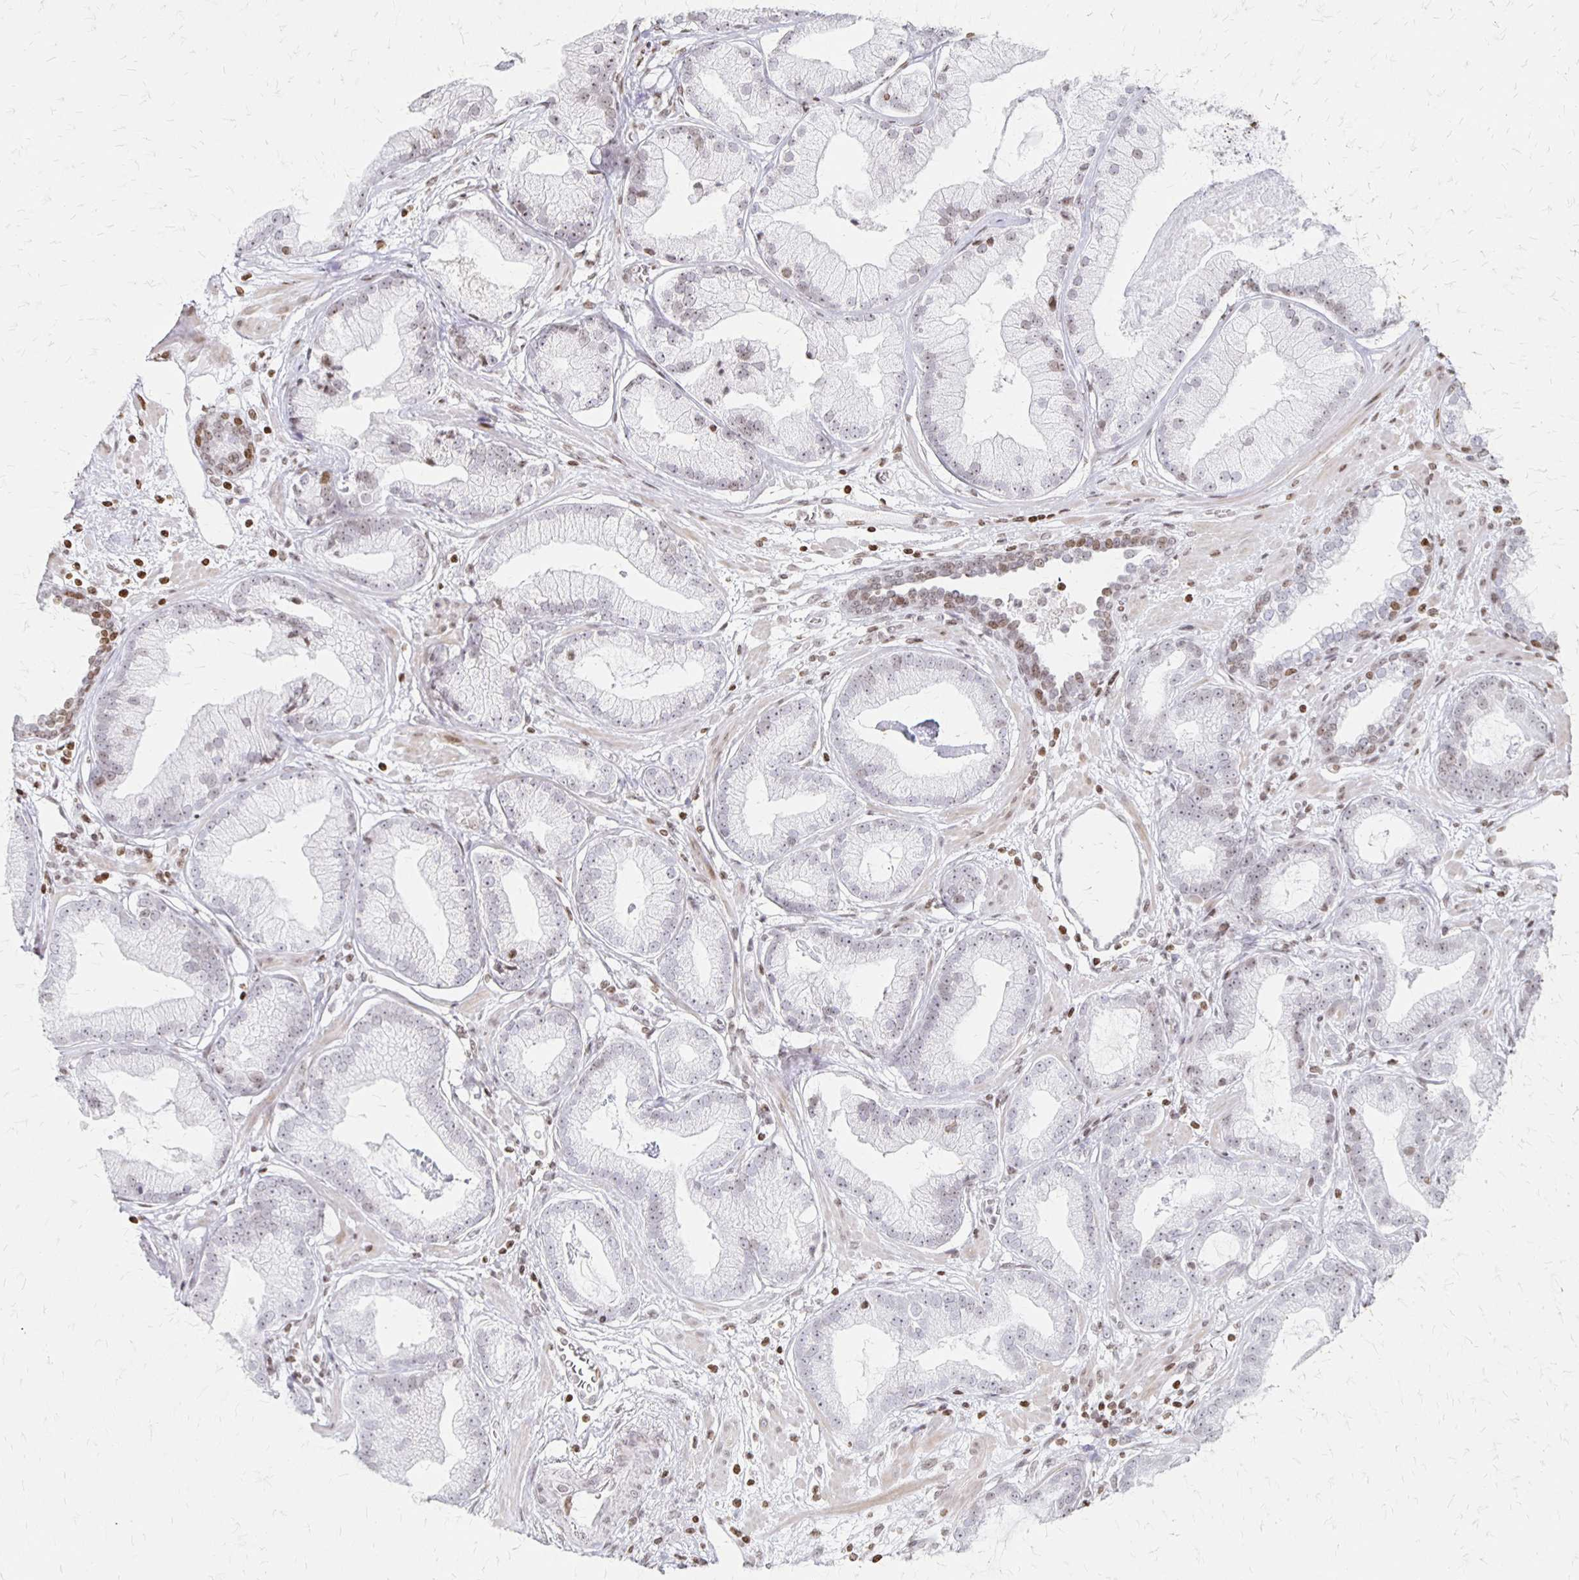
{"staining": {"intensity": "negative", "quantity": "none", "location": "none"}, "tissue": "prostate cancer", "cell_type": "Tumor cells", "image_type": "cancer", "snomed": [{"axis": "morphology", "description": "Adenocarcinoma, Low grade"}, {"axis": "topography", "description": "Prostate"}], "caption": "Micrograph shows no significant protein expression in tumor cells of prostate cancer (adenocarcinoma (low-grade)). (DAB (3,3'-diaminobenzidine) IHC, high magnification).", "gene": "ZNF280C", "patient": {"sex": "male", "age": 62}}